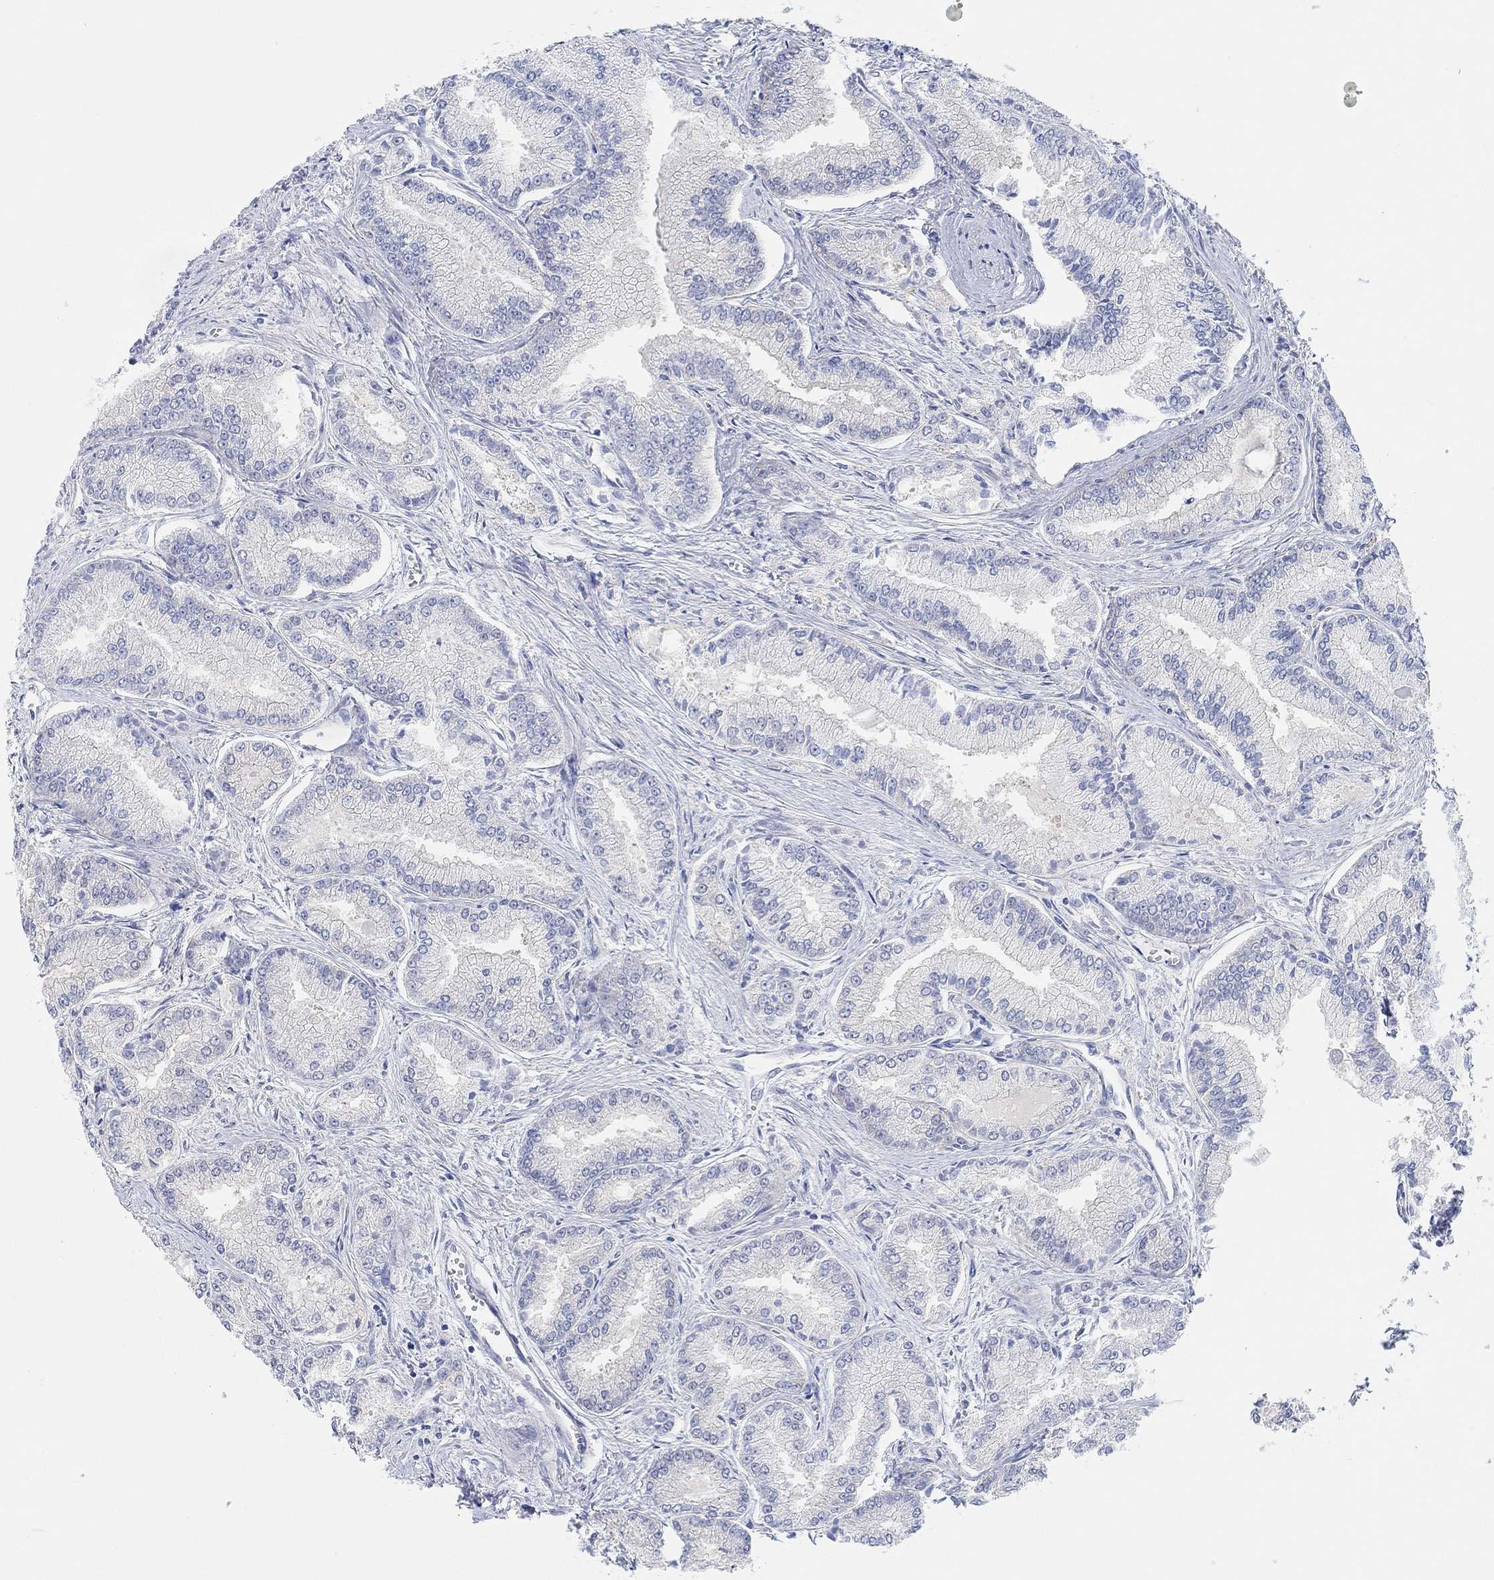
{"staining": {"intensity": "weak", "quantity": "<25%", "location": "cytoplasmic/membranous"}, "tissue": "prostate cancer", "cell_type": "Tumor cells", "image_type": "cancer", "snomed": [{"axis": "morphology", "description": "Adenocarcinoma, NOS"}, {"axis": "morphology", "description": "Adenocarcinoma, High grade"}, {"axis": "topography", "description": "Prostate"}], "caption": "Tumor cells are negative for protein expression in human prostate adenocarcinoma. (DAB (3,3'-diaminobenzidine) IHC visualized using brightfield microscopy, high magnification).", "gene": "RGS1", "patient": {"sex": "male", "age": 70}}